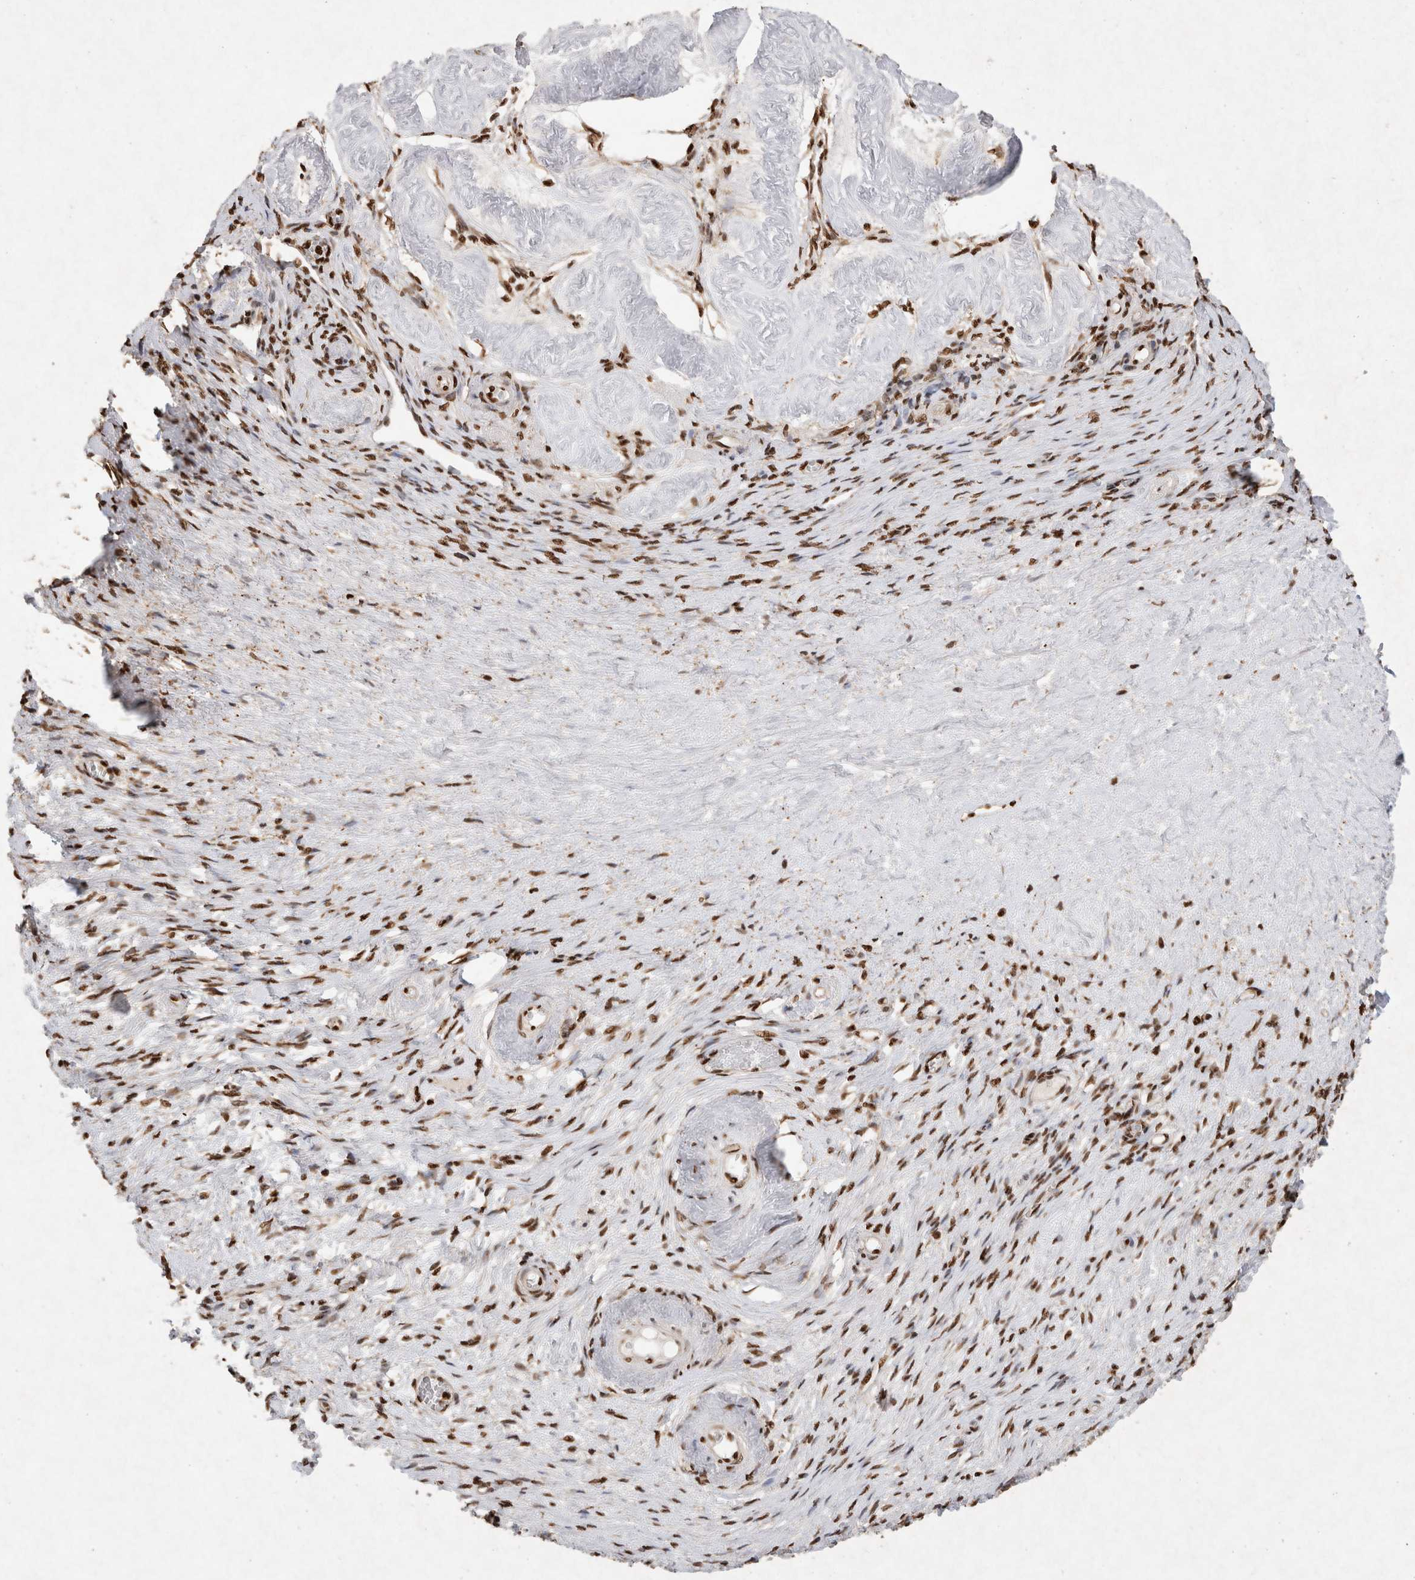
{"staining": {"intensity": "strong", "quantity": ">75%", "location": "nuclear"}, "tissue": "adipose tissue", "cell_type": "Adipocytes", "image_type": "normal", "snomed": [{"axis": "morphology", "description": "Normal tissue, NOS"}, {"axis": "topography", "description": "Vascular tissue"}, {"axis": "topography", "description": "Fallopian tube"}, {"axis": "topography", "description": "Ovary"}], "caption": "Benign adipose tissue displays strong nuclear staining in about >75% of adipocytes.", "gene": "HDGF", "patient": {"sex": "female", "age": 67}}